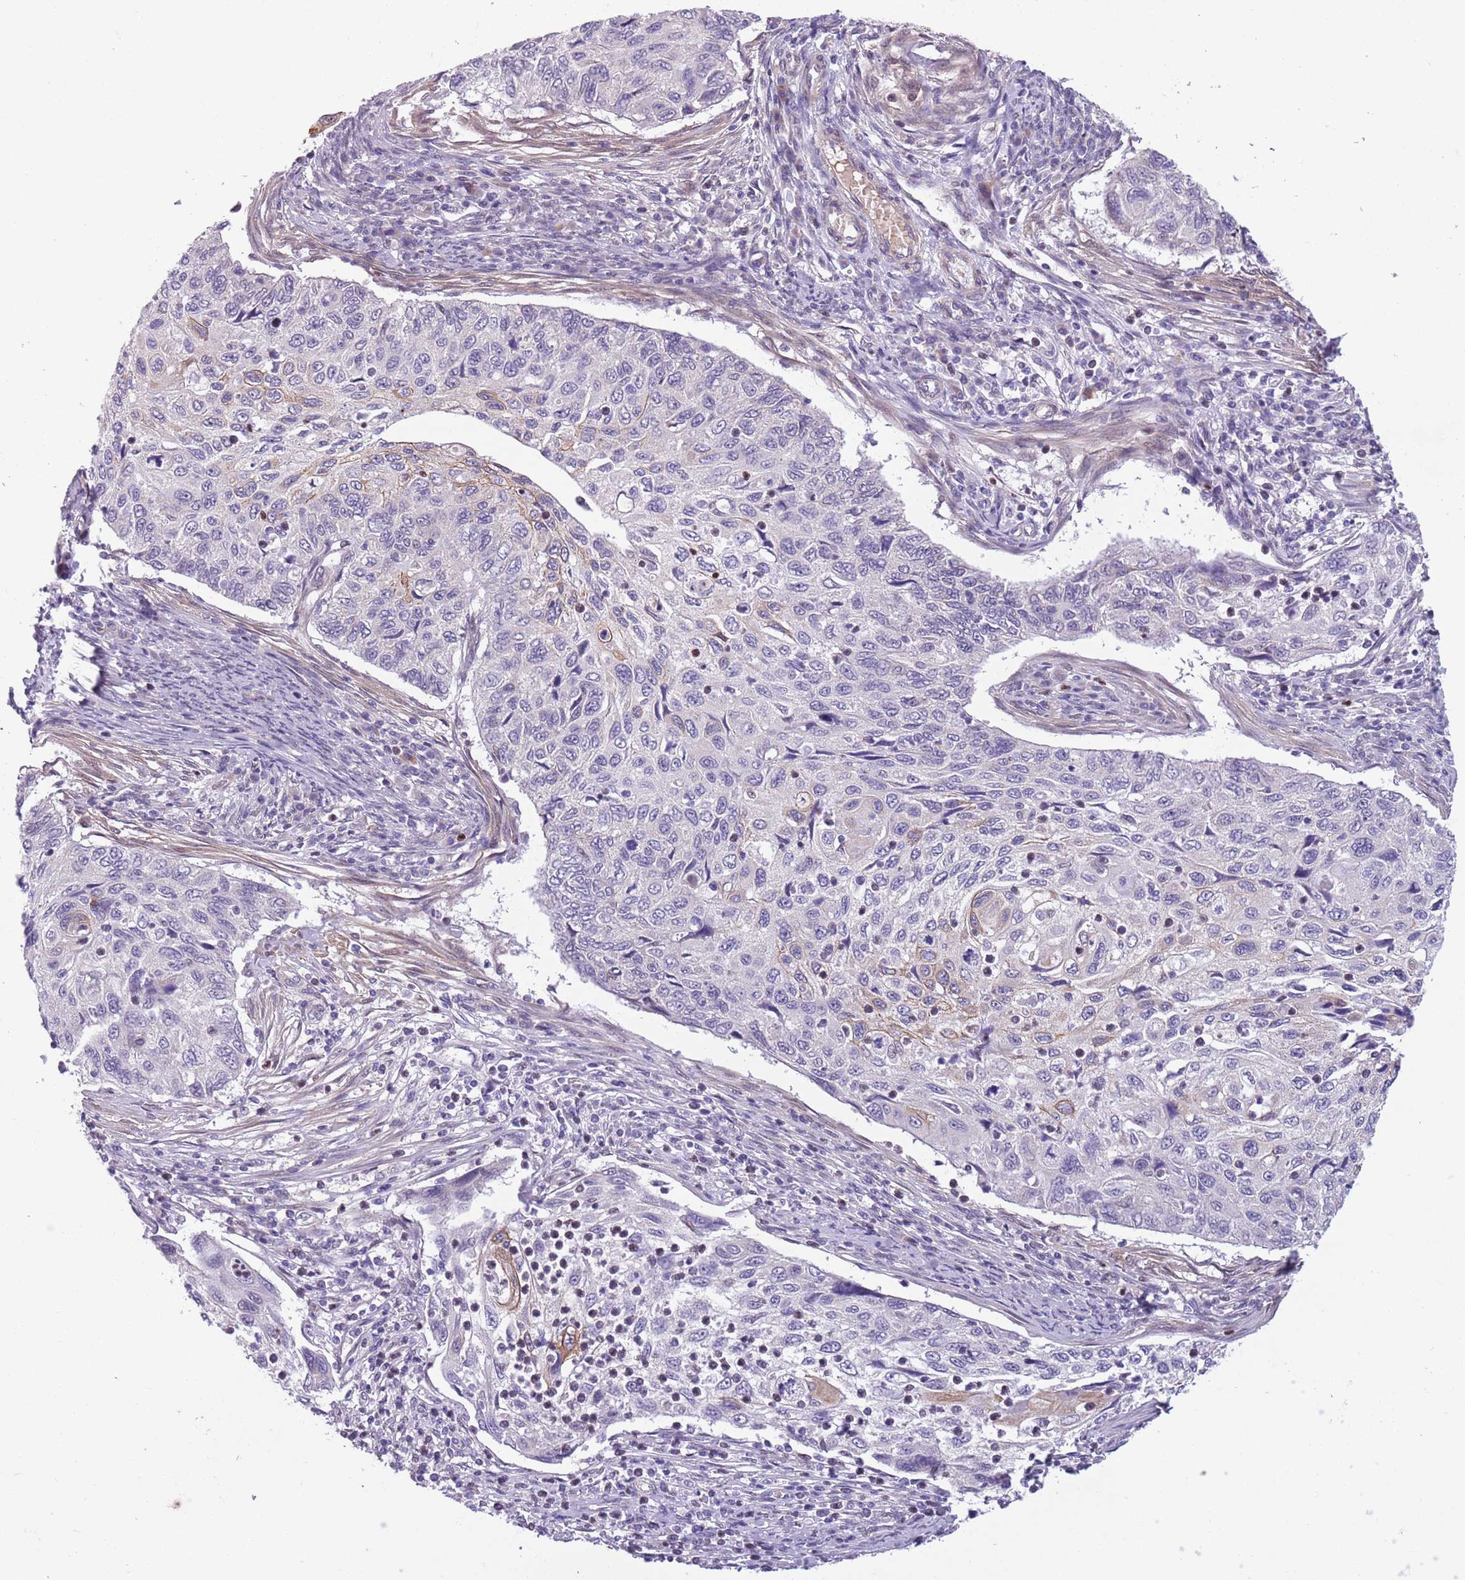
{"staining": {"intensity": "moderate", "quantity": "<25%", "location": "cytoplasmic/membranous"}, "tissue": "cervical cancer", "cell_type": "Tumor cells", "image_type": "cancer", "snomed": [{"axis": "morphology", "description": "Squamous cell carcinoma, NOS"}, {"axis": "topography", "description": "Cervix"}], "caption": "A high-resolution histopathology image shows IHC staining of cervical squamous cell carcinoma, which exhibits moderate cytoplasmic/membranous expression in about <25% of tumor cells.", "gene": "ADCY7", "patient": {"sex": "female", "age": 70}}